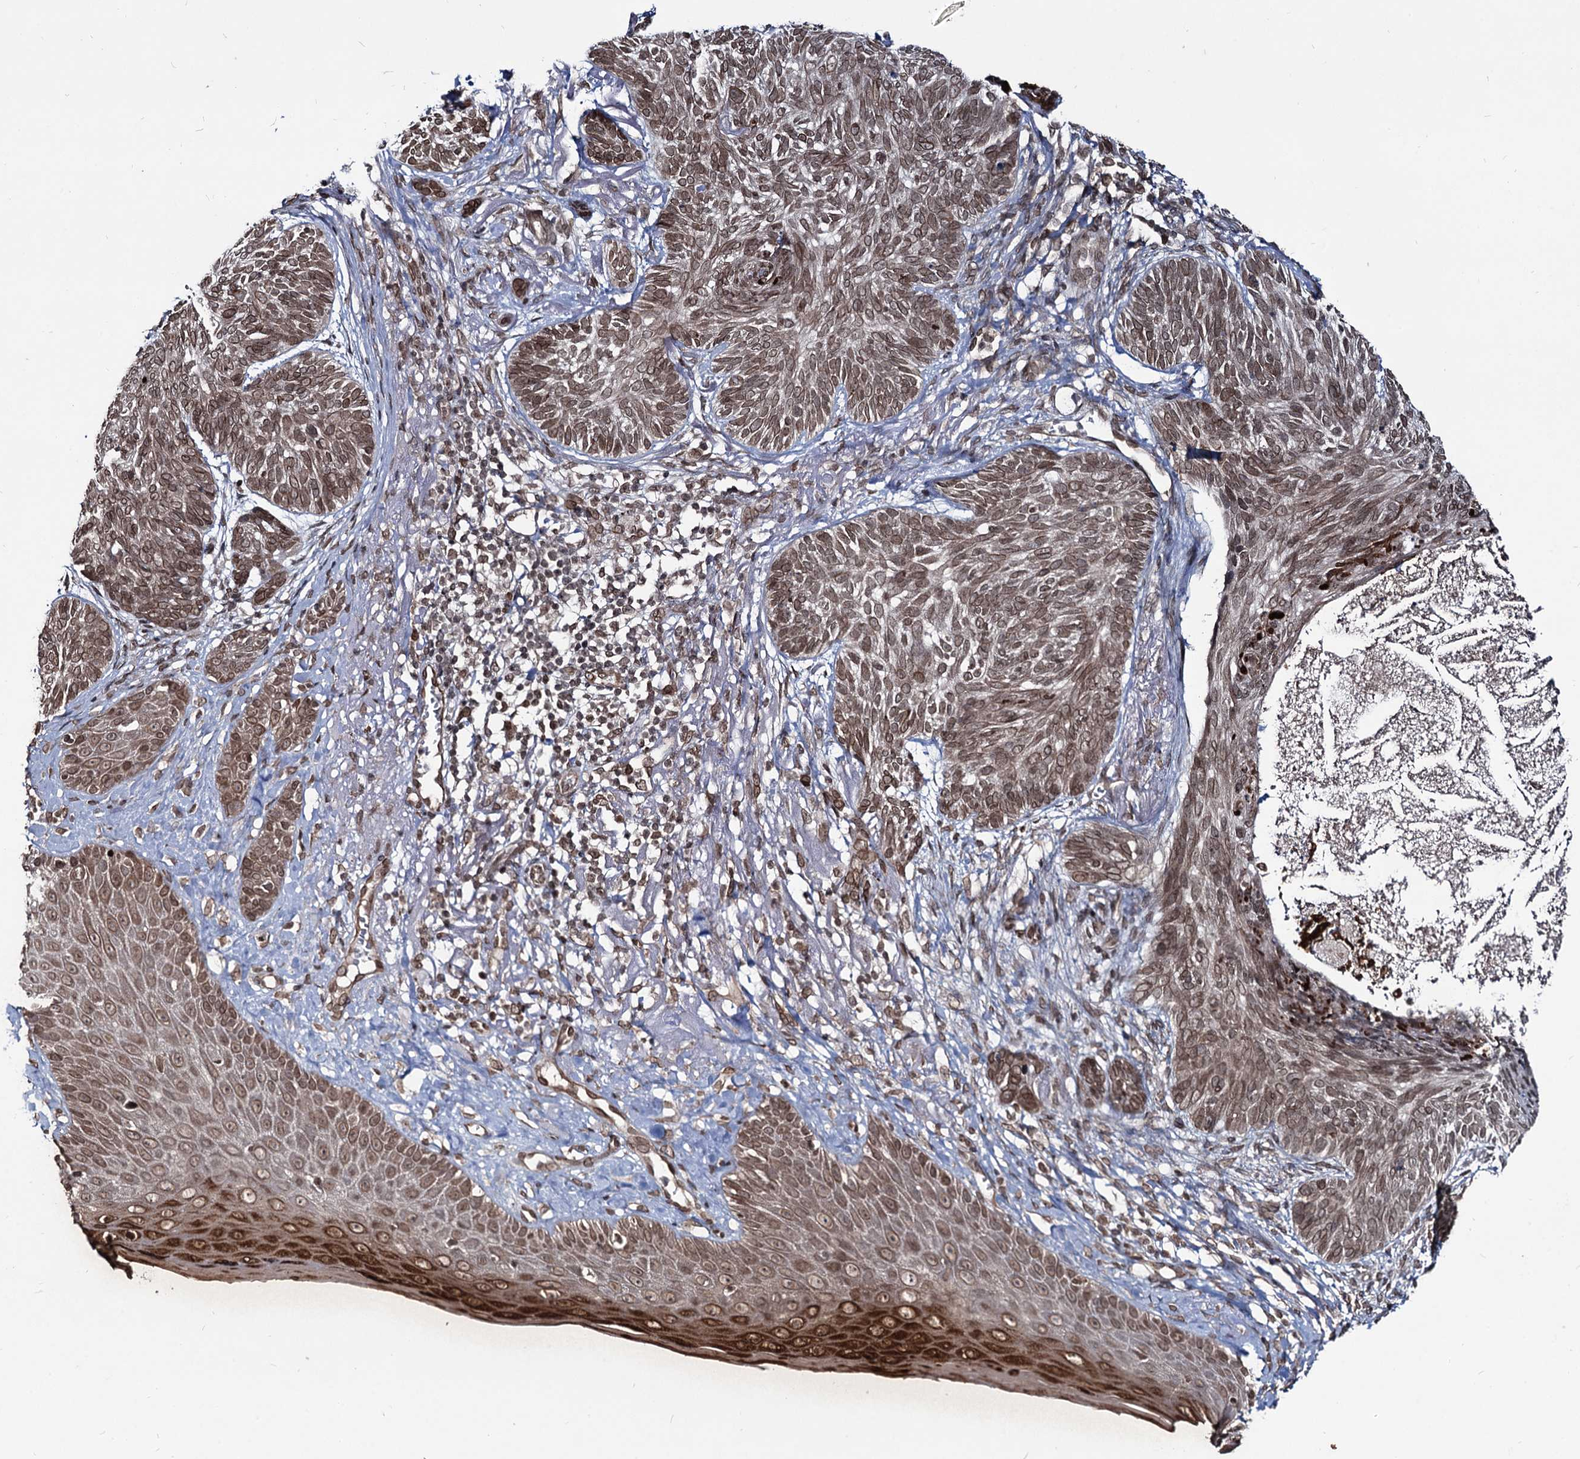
{"staining": {"intensity": "moderate", "quantity": ">75%", "location": "cytoplasmic/membranous,nuclear"}, "tissue": "skin cancer", "cell_type": "Tumor cells", "image_type": "cancer", "snomed": [{"axis": "morphology", "description": "Normal tissue, NOS"}, {"axis": "morphology", "description": "Basal cell carcinoma"}, {"axis": "topography", "description": "Skin"}], "caption": "Protein staining of basal cell carcinoma (skin) tissue displays moderate cytoplasmic/membranous and nuclear positivity in approximately >75% of tumor cells.", "gene": "RNF6", "patient": {"sex": "male", "age": 66}}